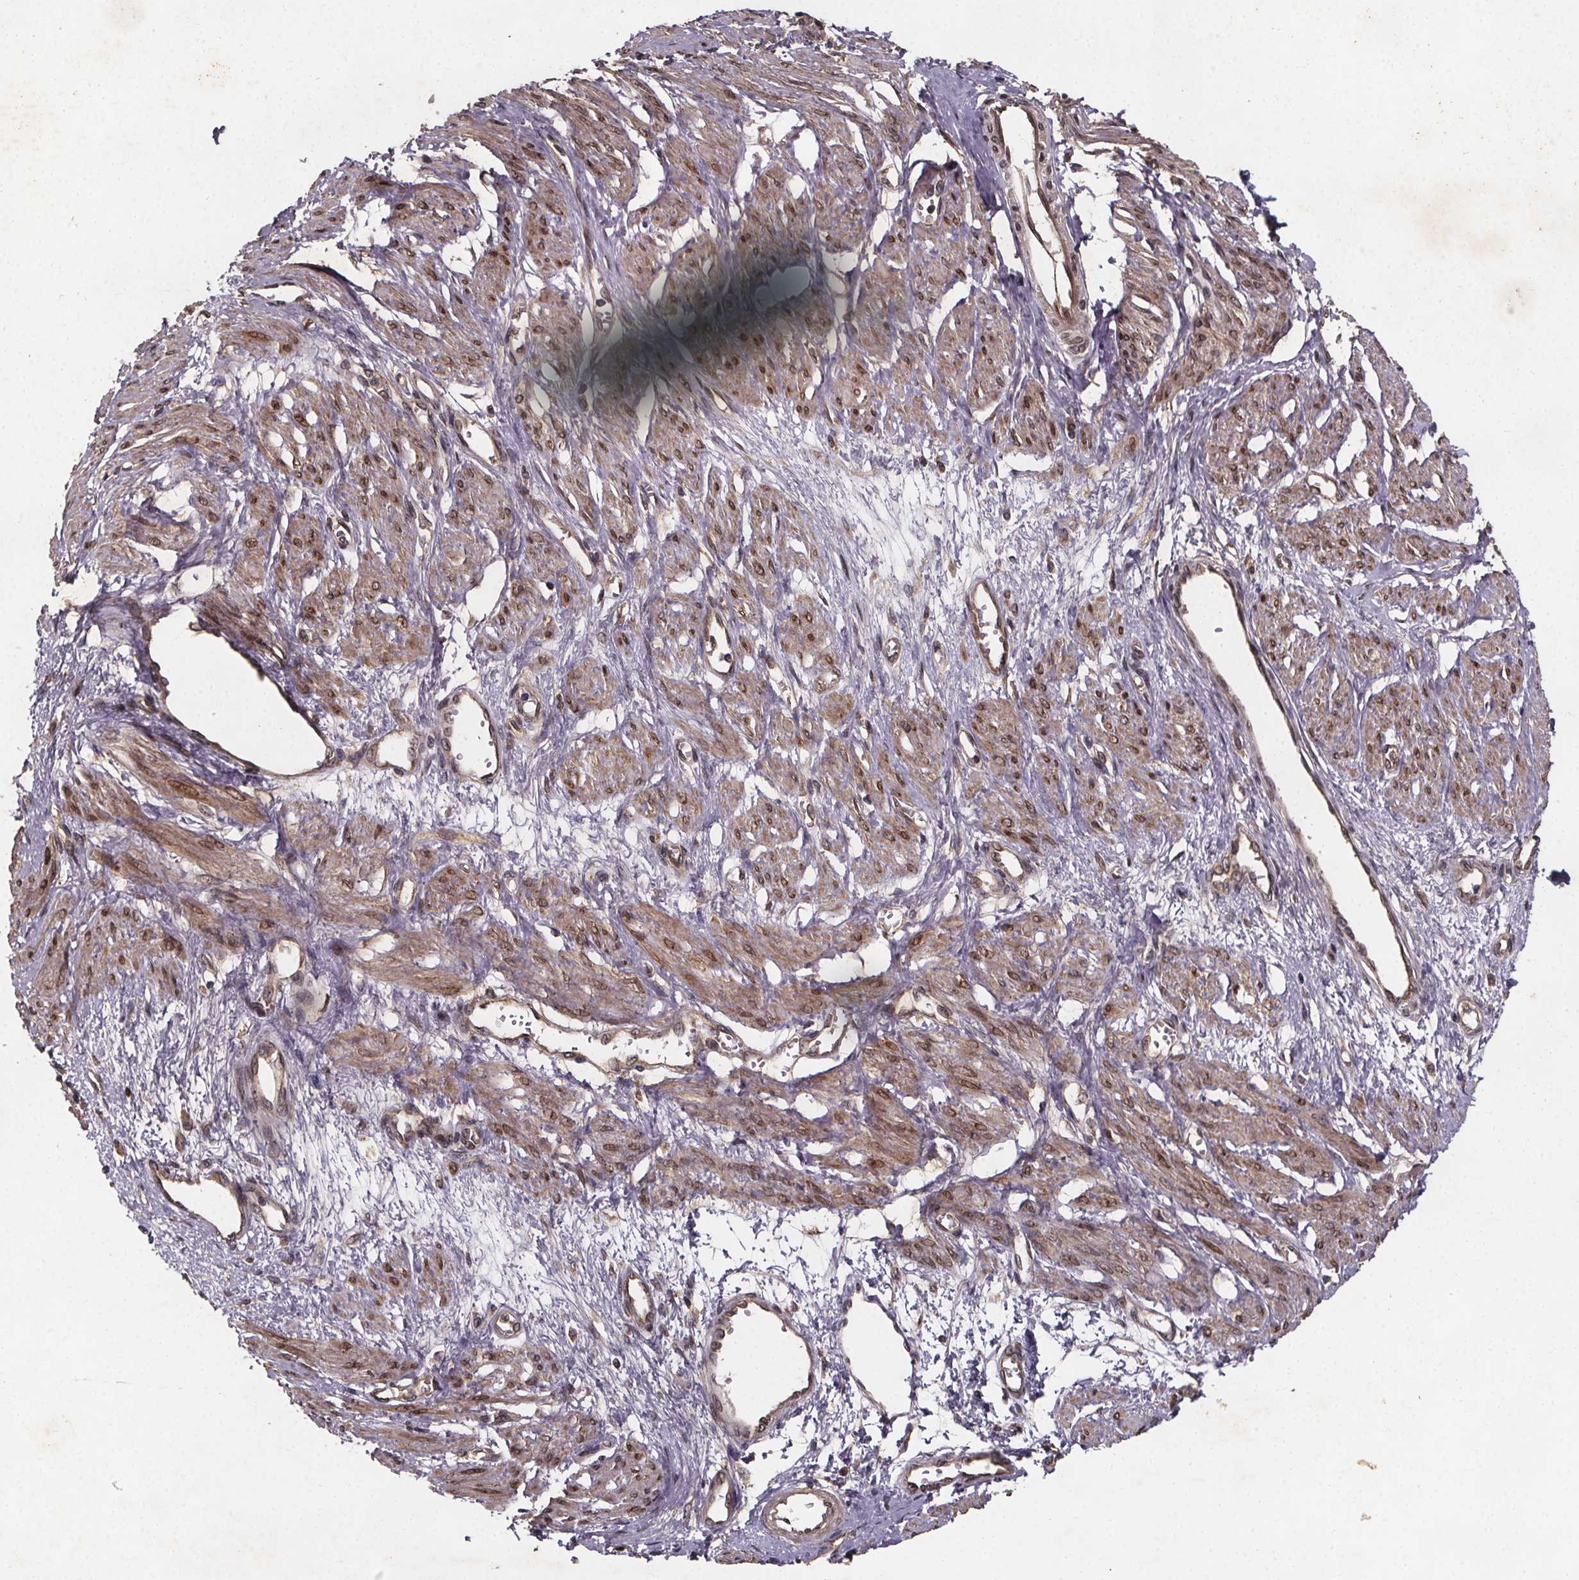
{"staining": {"intensity": "moderate", "quantity": "25%-75%", "location": "cytoplasmic/membranous"}, "tissue": "smooth muscle", "cell_type": "Smooth muscle cells", "image_type": "normal", "snomed": [{"axis": "morphology", "description": "Normal tissue, NOS"}, {"axis": "topography", "description": "Smooth muscle"}, {"axis": "topography", "description": "Uterus"}], "caption": "Moderate cytoplasmic/membranous positivity for a protein is identified in about 25%-75% of smooth muscle cells of normal smooth muscle using IHC.", "gene": "PIERCE2", "patient": {"sex": "female", "age": 39}}